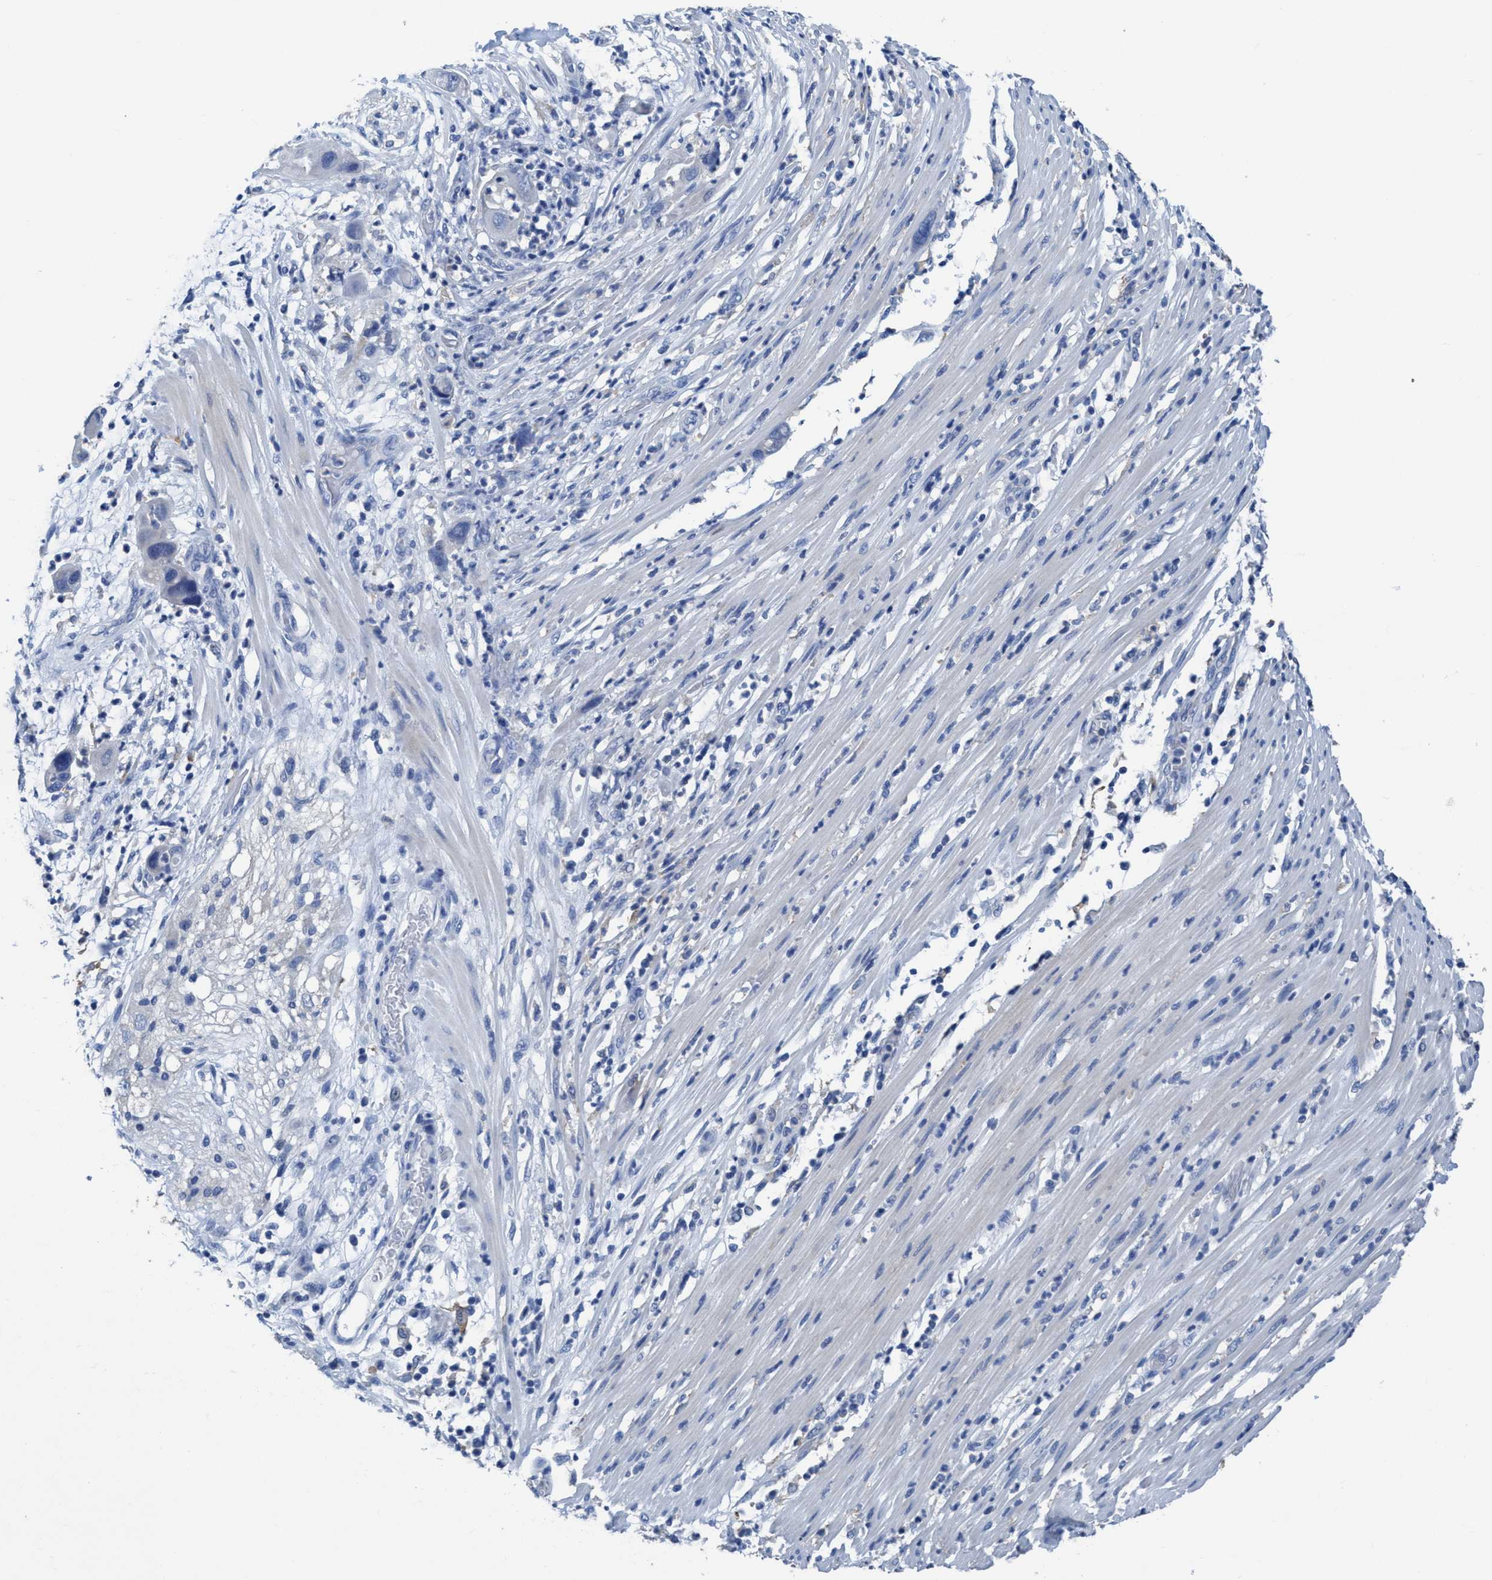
{"staining": {"intensity": "negative", "quantity": "none", "location": "none"}, "tissue": "pancreatic cancer", "cell_type": "Tumor cells", "image_type": "cancer", "snomed": [{"axis": "morphology", "description": "Adenocarcinoma, NOS"}, {"axis": "topography", "description": "Pancreas"}], "caption": "The micrograph exhibits no significant positivity in tumor cells of pancreatic adenocarcinoma. Brightfield microscopy of immunohistochemistry (IHC) stained with DAB (brown) and hematoxylin (blue), captured at high magnification.", "gene": "DNAI1", "patient": {"sex": "female", "age": 71}}